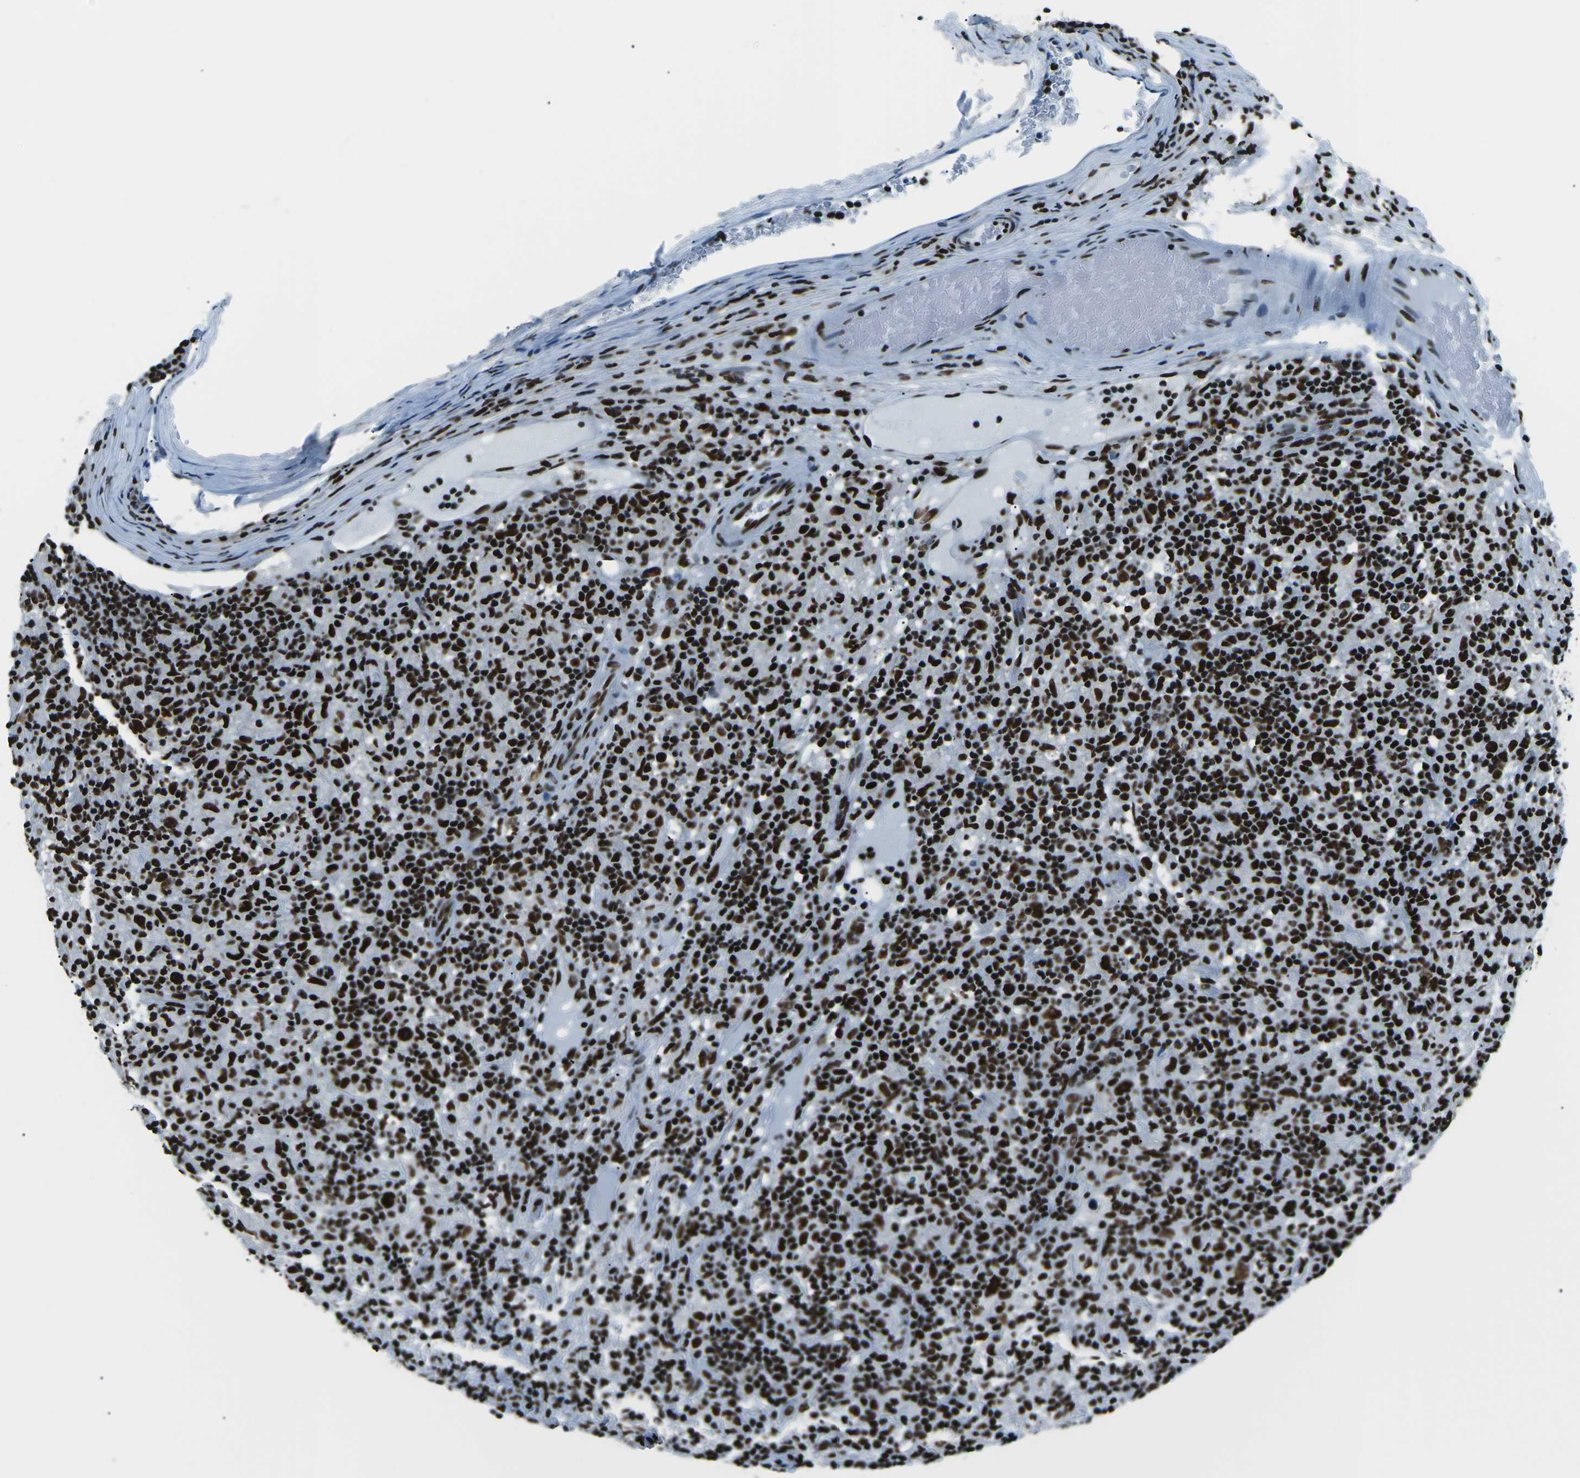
{"staining": {"intensity": "strong", "quantity": ">75%", "location": "nuclear"}, "tissue": "lymphoma", "cell_type": "Tumor cells", "image_type": "cancer", "snomed": [{"axis": "morphology", "description": "Hodgkin's disease, NOS"}, {"axis": "topography", "description": "Lymph node"}], "caption": "IHC histopathology image of neoplastic tissue: Hodgkin's disease stained using immunohistochemistry shows high levels of strong protein expression localized specifically in the nuclear of tumor cells, appearing as a nuclear brown color.", "gene": "HNRNPL", "patient": {"sex": "male", "age": 70}}